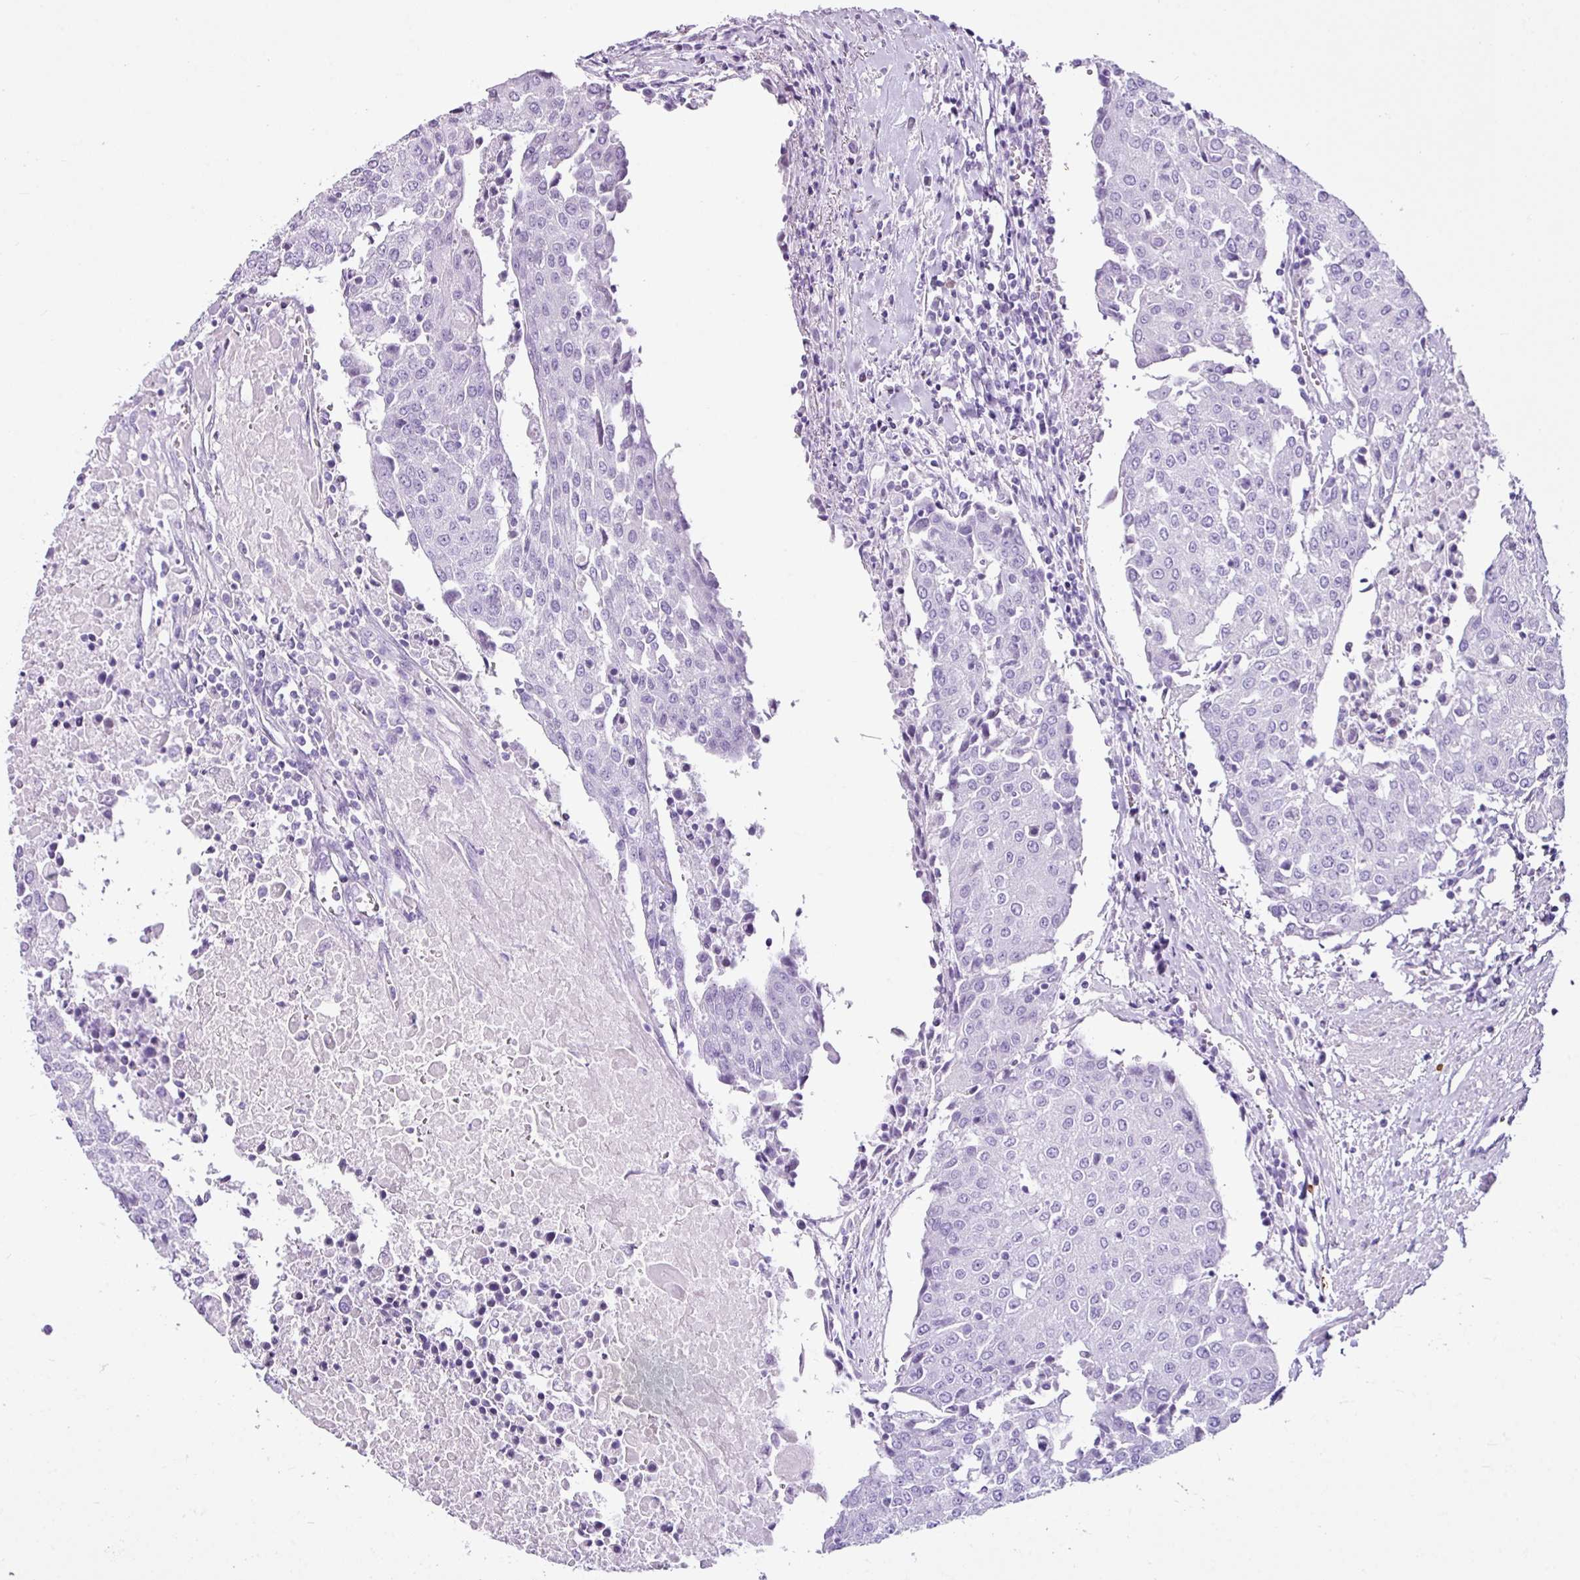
{"staining": {"intensity": "negative", "quantity": "none", "location": "none"}, "tissue": "urothelial cancer", "cell_type": "Tumor cells", "image_type": "cancer", "snomed": [{"axis": "morphology", "description": "Urothelial carcinoma, High grade"}, {"axis": "topography", "description": "Urinary bladder"}], "caption": "High power microscopy micrograph of an immunohistochemistry photomicrograph of urothelial carcinoma (high-grade), revealing no significant staining in tumor cells. (DAB (3,3'-diaminobenzidine) IHC visualized using brightfield microscopy, high magnification).", "gene": "LILRB4", "patient": {"sex": "female", "age": 85}}